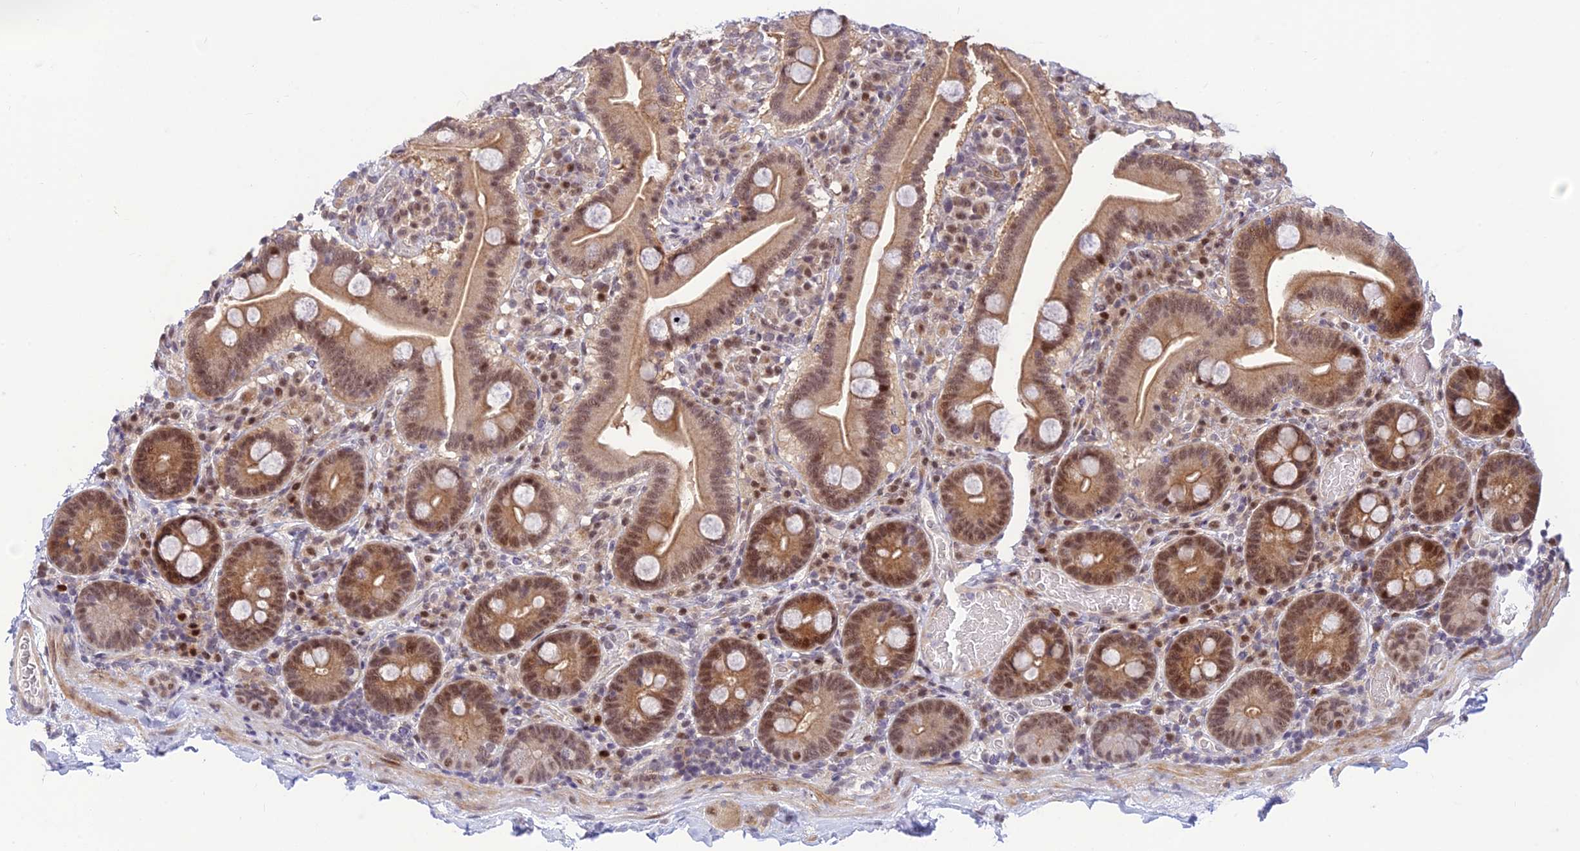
{"staining": {"intensity": "moderate", "quantity": ">75%", "location": "cytoplasmic/membranous,nuclear"}, "tissue": "duodenum", "cell_type": "Glandular cells", "image_type": "normal", "snomed": [{"axis": "morphology", "description": "Normal tissue, NOS"}, {"axis": "topography", "description": "Duodenum"}], "caption": "Immunohistochemical staining of unremarkable human duodenum exhibits >75% levels of moderate cytoplasmic/membranous,nuclear protein positivity in about >75% of glandular cells. Ihc stains the protein of interest in brown and the nuclei are stained blue.", "gene": "ASPDH", "patient": {"sex": "male", "age": 55}}